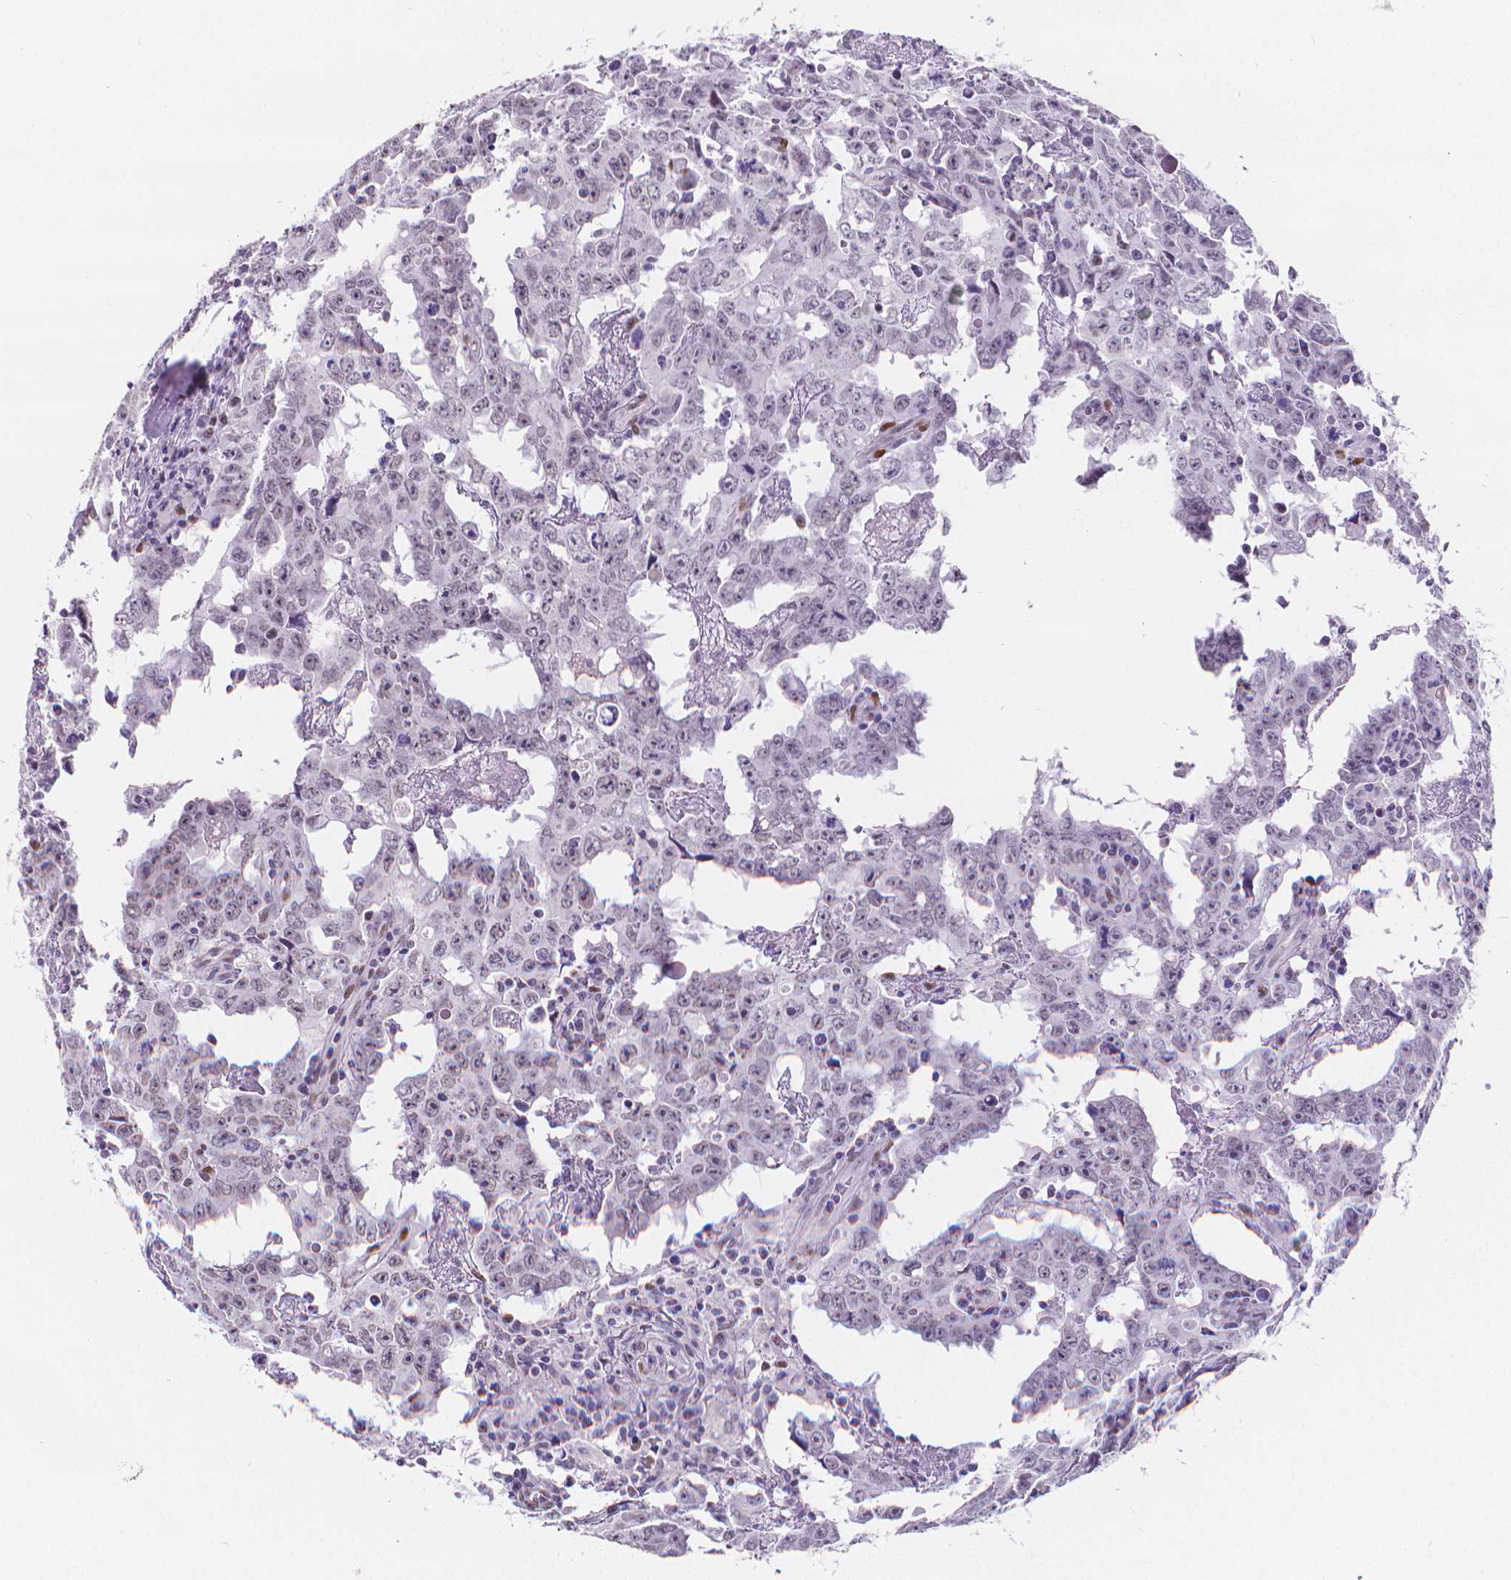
{"staining": {"intensity": "negative", "quantity": "none", "location": "none"}, "tissue": "testis cancer", "cell_type": "Tumor cells", "image_type": "cancer", "snomed": [{"axis": "morphology", "description": "Carcinoma, Embryonal, NOS"}, {"axis": "topography", "description": "Testis"}], "caption": "The immunohistochemistry (IHC) photomicrograph has no significant staining in tumor cells of testis embryonal carcinoma tissue. (Stains: DAB (3,3'-diaminobenzidine) immunohistochemistry with hematoxylin counter stain, Microscopy: brightfield microscopy at high magnification).", "gene": "MEF2C", "patient": {"sex": "male", "age": 22}}